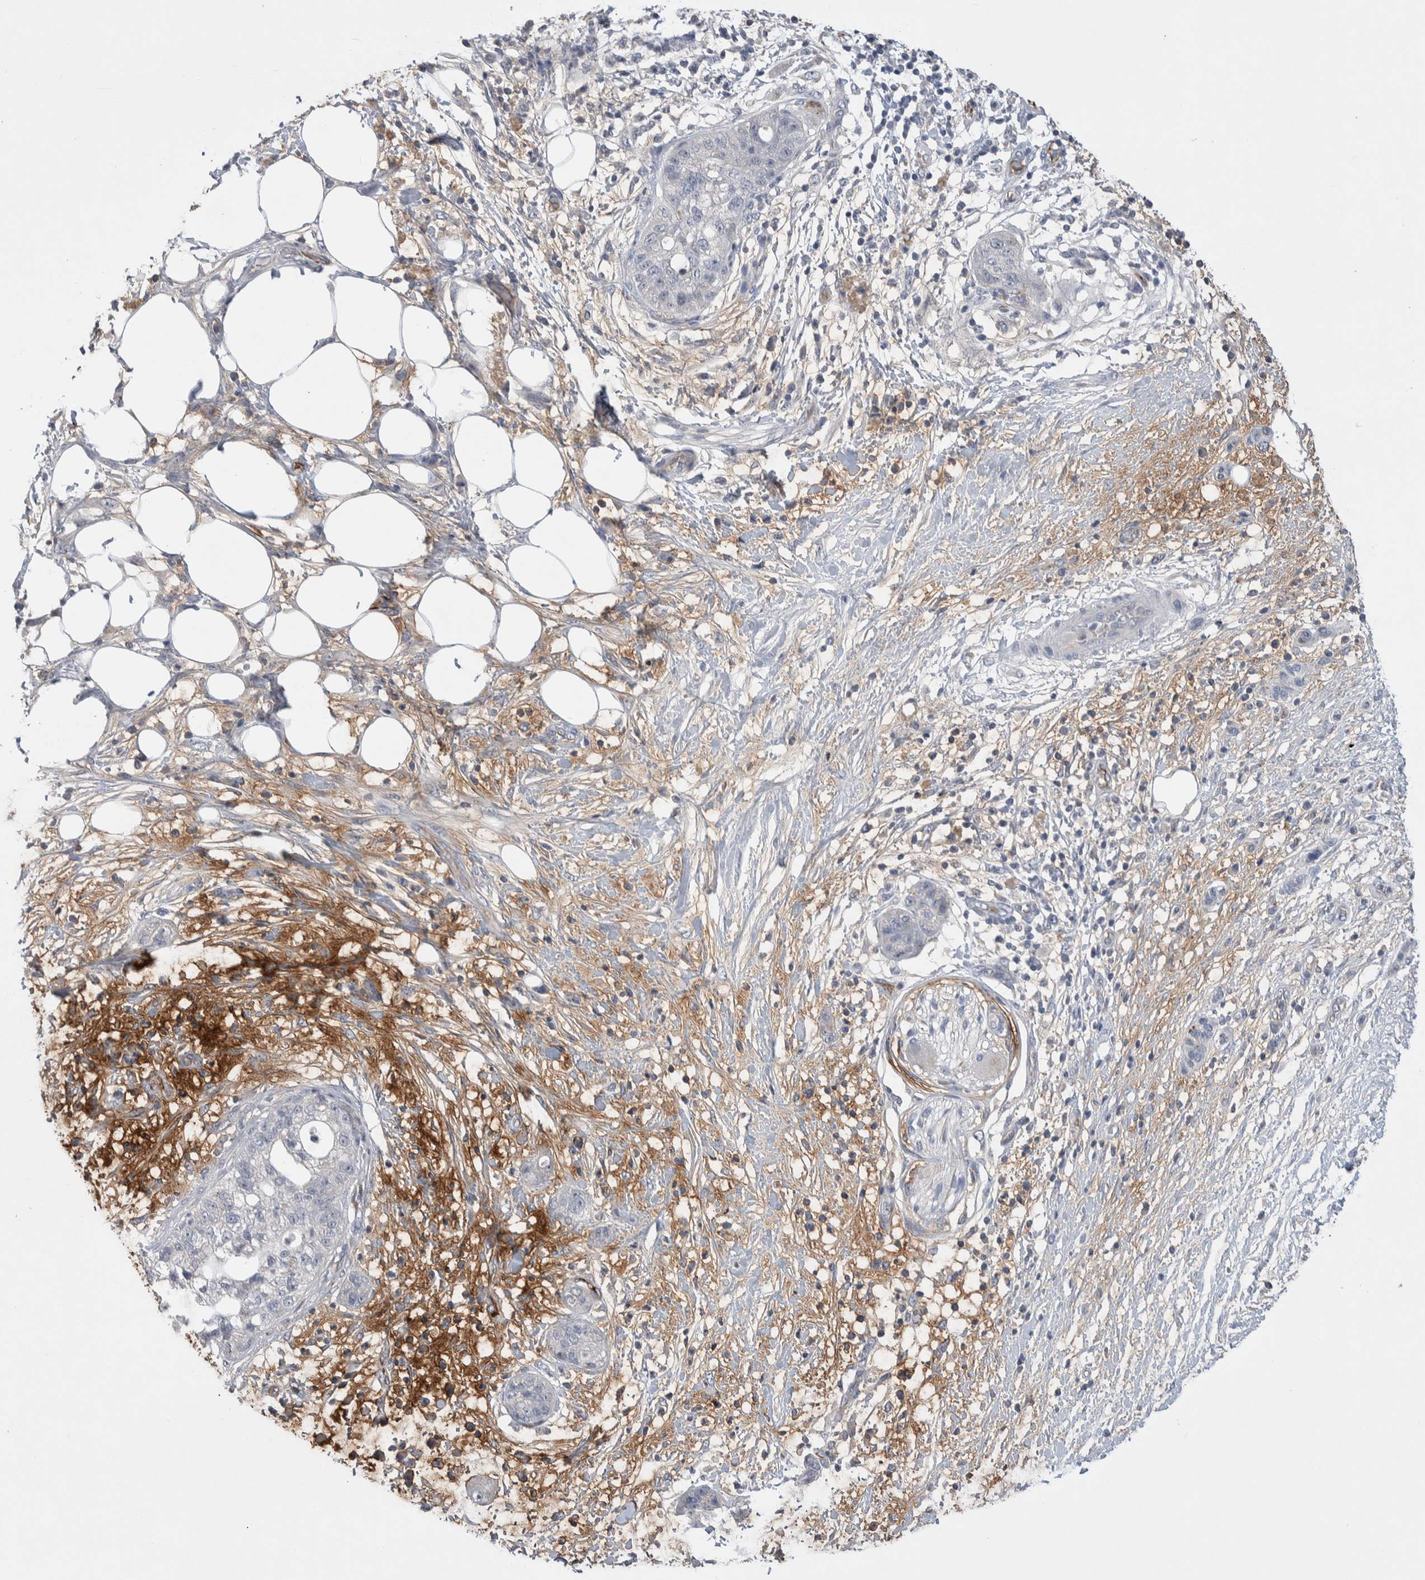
{"staining": {"intensity": "negative", "quantity": "none", "location": "none"}, "tissue": "pancreatic cancer", "cell_type": "Tumor cells", "image_type": "cancer", "snomed": [{"axis": "morphology", "description": "Adenocarcinoma, NOS"}, {"axis": "topography", "description": "Pancreas"}], "caption": "An immunohistochemistry micrograph of adenocarcinoma (pancreatic) is shown. There is no staining in tumor cells of adenocarcinoma (pancreatic).", "gene": "CEP131", "patient": {"sex": "female", "age": 78}}